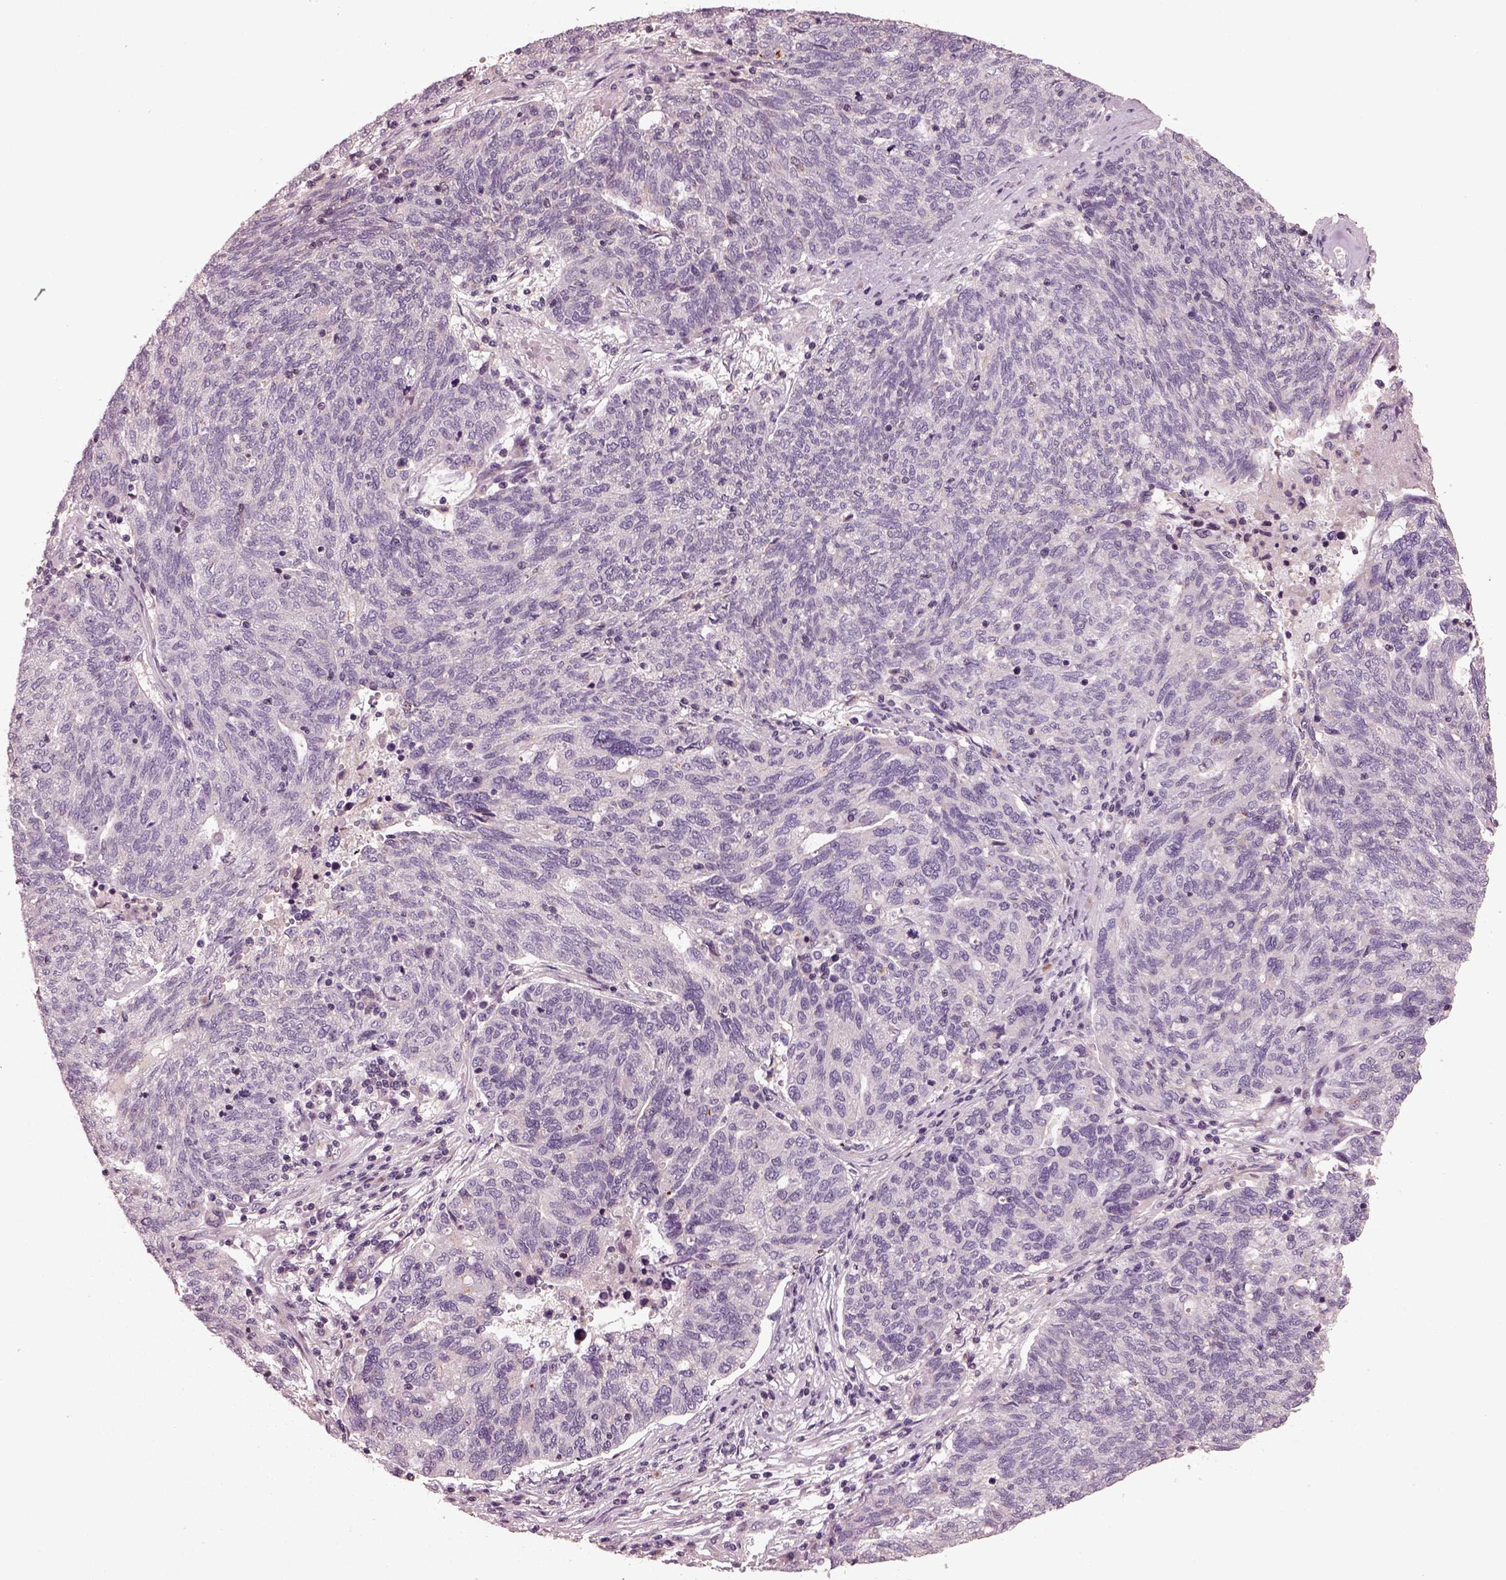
{"staining": {"intensity": "negative", "quantity": "none", "location": "none"}, "tissue": "ovarian cancer", "cell_type": "Tumor cells", "image_type": "cancer", "snomed": [{"axis": "morphology", "description": "Carcinoma, endometroid"}, {"axis": "topography", "description": "Ovary"}], "caption": "High power microscopy histopathology image of an immunohistochemistry (IHC) micrograph of ovarian endometroid carcinoma, revealing no significant positivity in tumor cells.", "gene": "SDCBP2", "patient": {"sex": "female", "age": 58}}